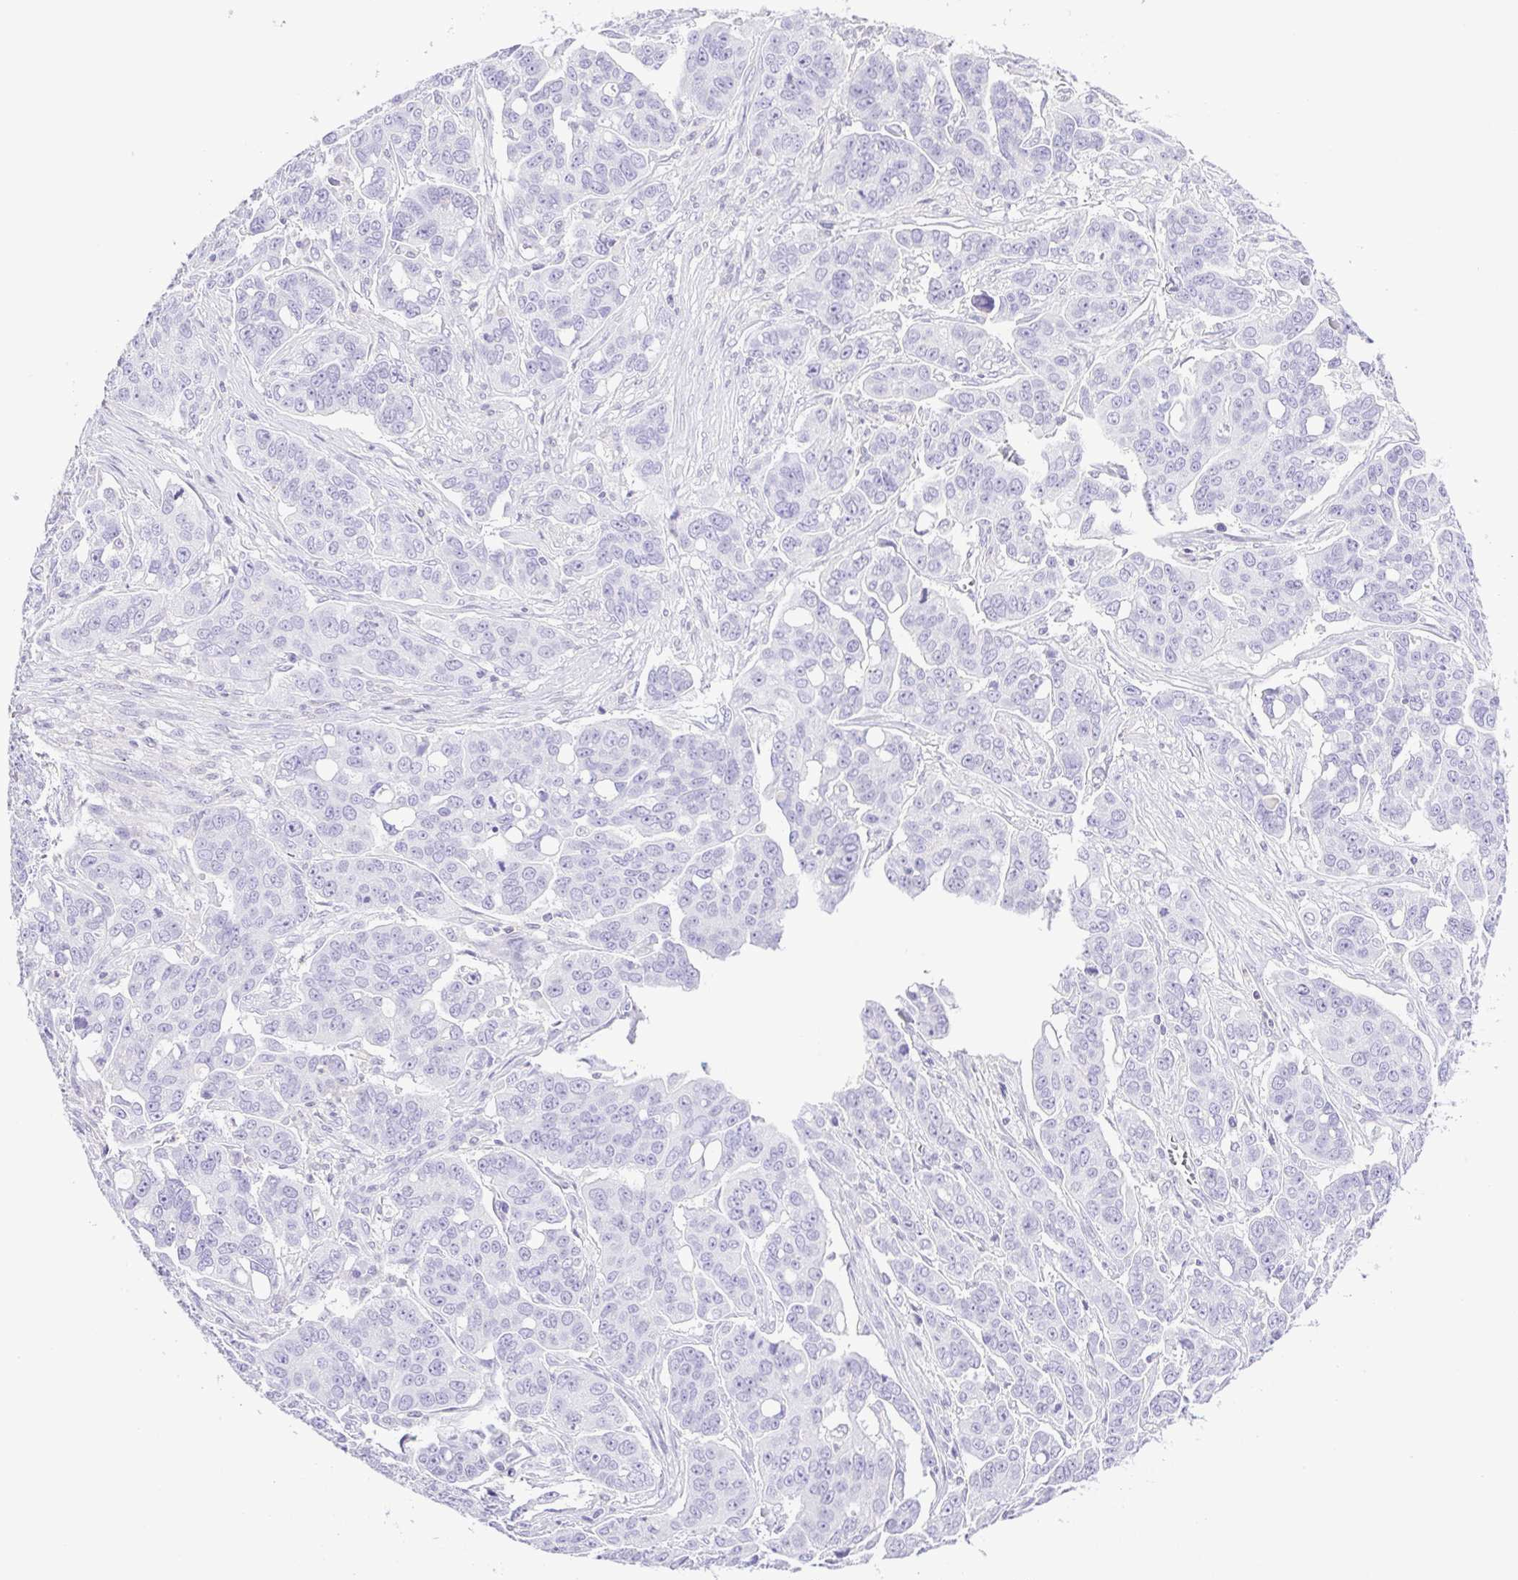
{"staining": {"intensity": "negative", "quantity": "none", "location": "none"}, "tissue": "ovarian cancer", "cell_type": "Tumor cells", "image_type": "cancer", "snomed": [{"axis": "morphology", "description": "Carcinoma, endometroid"}, {"axis": "topography", "description": "Ovary"}], "caption": "The image demonstrates no staining of tumor cells in ovarian cancer (endometroid carcinoma). (DAB immunohistochemistry with hematoxylin counter stain).", "gene": "SYNPR", "patient": {"sex": "female", "age": 78}}